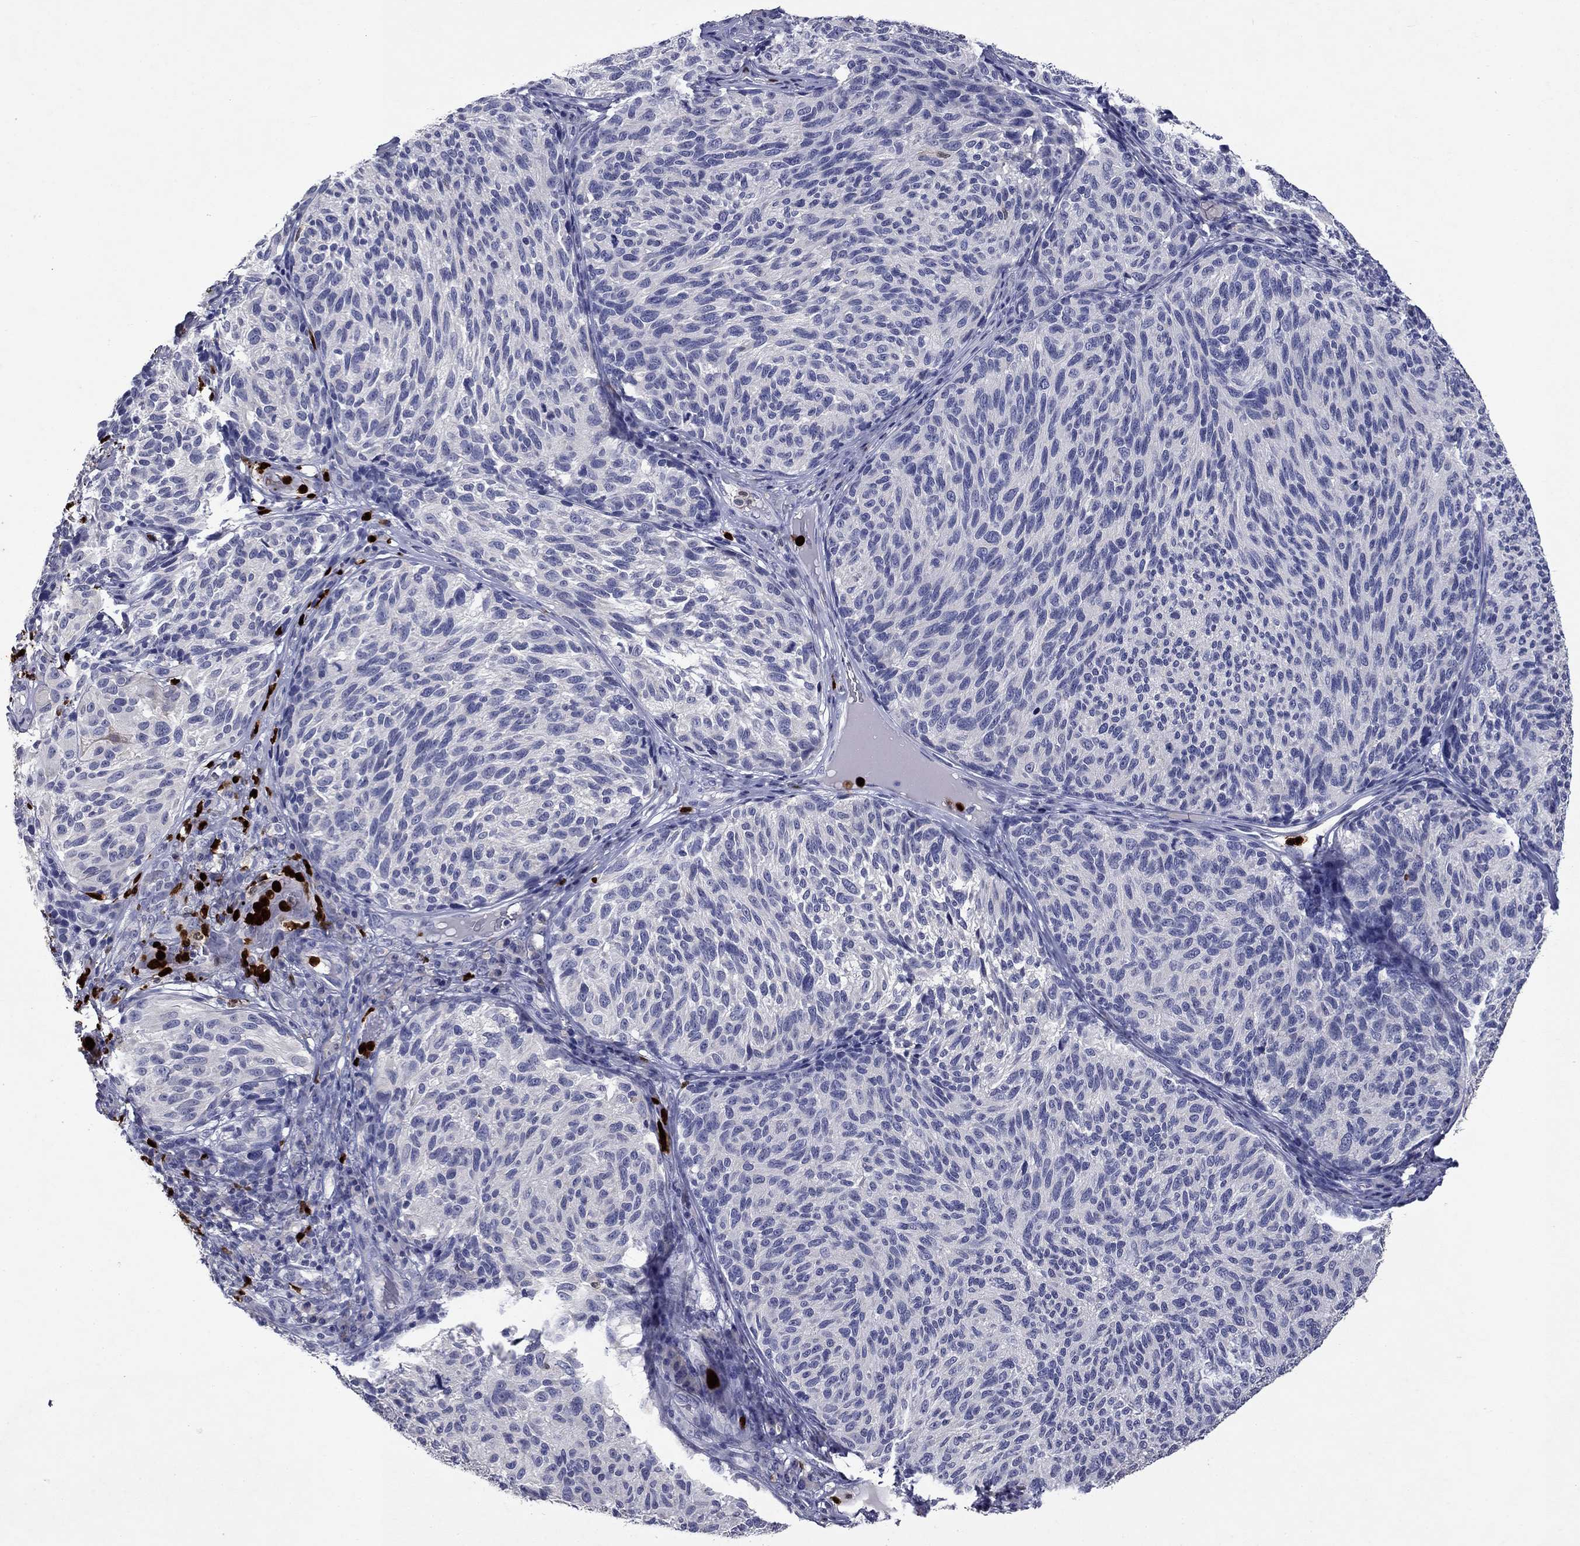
{"staining": {"intensity": "negative", "quantity": "none", "location": "none"}, "tissue": "melanoma", "cell_type": "Tumor cells", "image_type": "cancer", "snomed": [{"axis": "morphology", "description": "Malignant melanoma, NOS"}, {"axis": "topography", "description": "Skin"}], "caption": "Immunohistochemistry (IHC) of melanoma demonstrates no positivity in tumor cells. The staining is performed using DAB (3,3'-diaminobenzidine) brown chromogen with nuclei counter-stained in using hematoxylin.", "gene": "IRF5", "patient": {"sex": "female", "age": 73}}